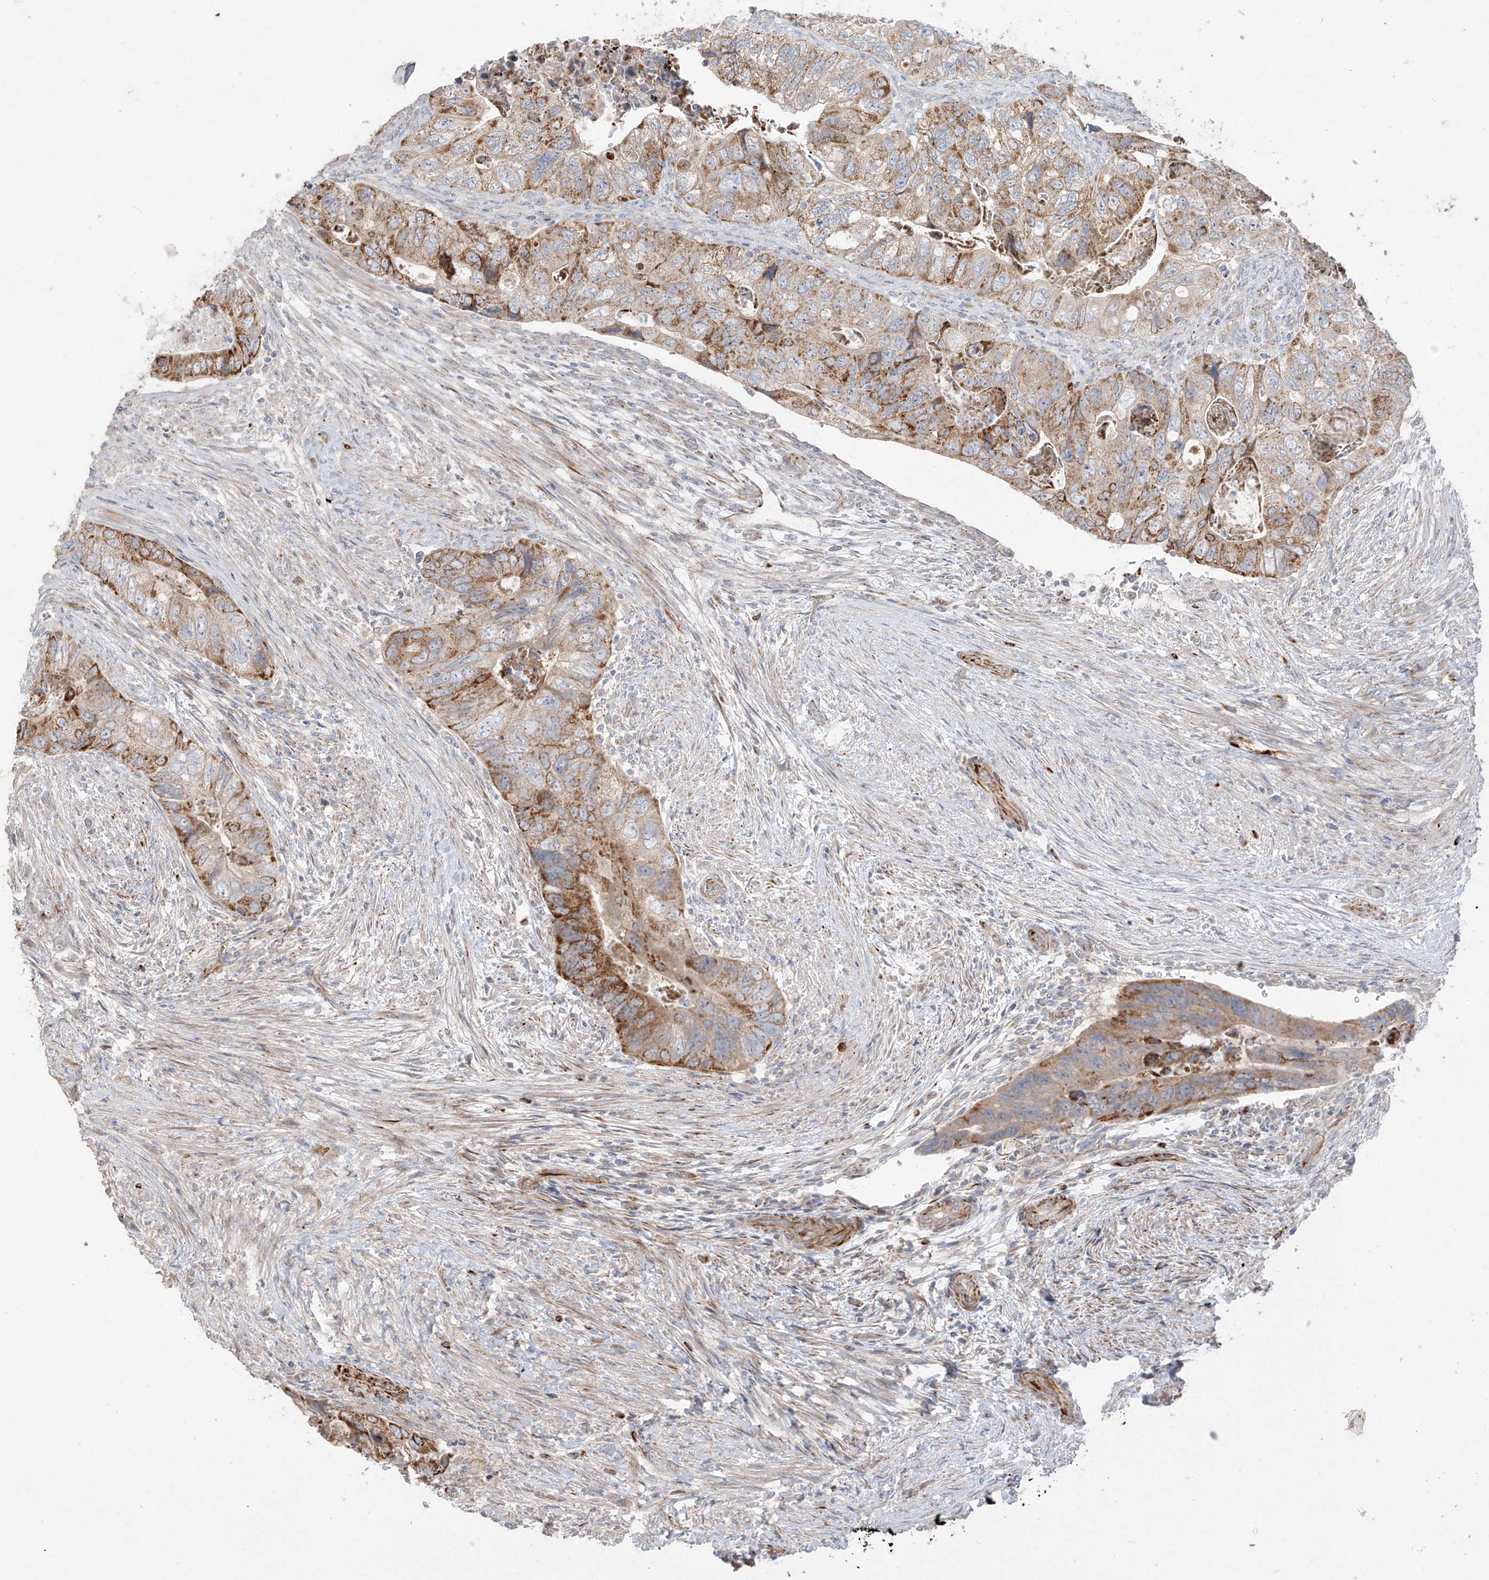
{"staining": {"intensity": "moderate", "quantity": ">75%", "location": "cytoplasmic/membranous"}, "tissue": "colorectal cancer", "cell_type": "Tumor cells", "image_type": "cancer", "snomed": [{"axis": "morphology", "description": "Adenocarcinoma, NOS"}, {"axis": "topography", "description": "Rectum"}], "caption": "Immunohistochemistry (IHC) image of human colorectal cancer stained for a protein (brown), which exhibits medium levels of moderate cytoplasmic/membranous staining in about >75% of tumor cells.", "gene": "DCDC2", "patient": {"sex": "male", "age": 63}}